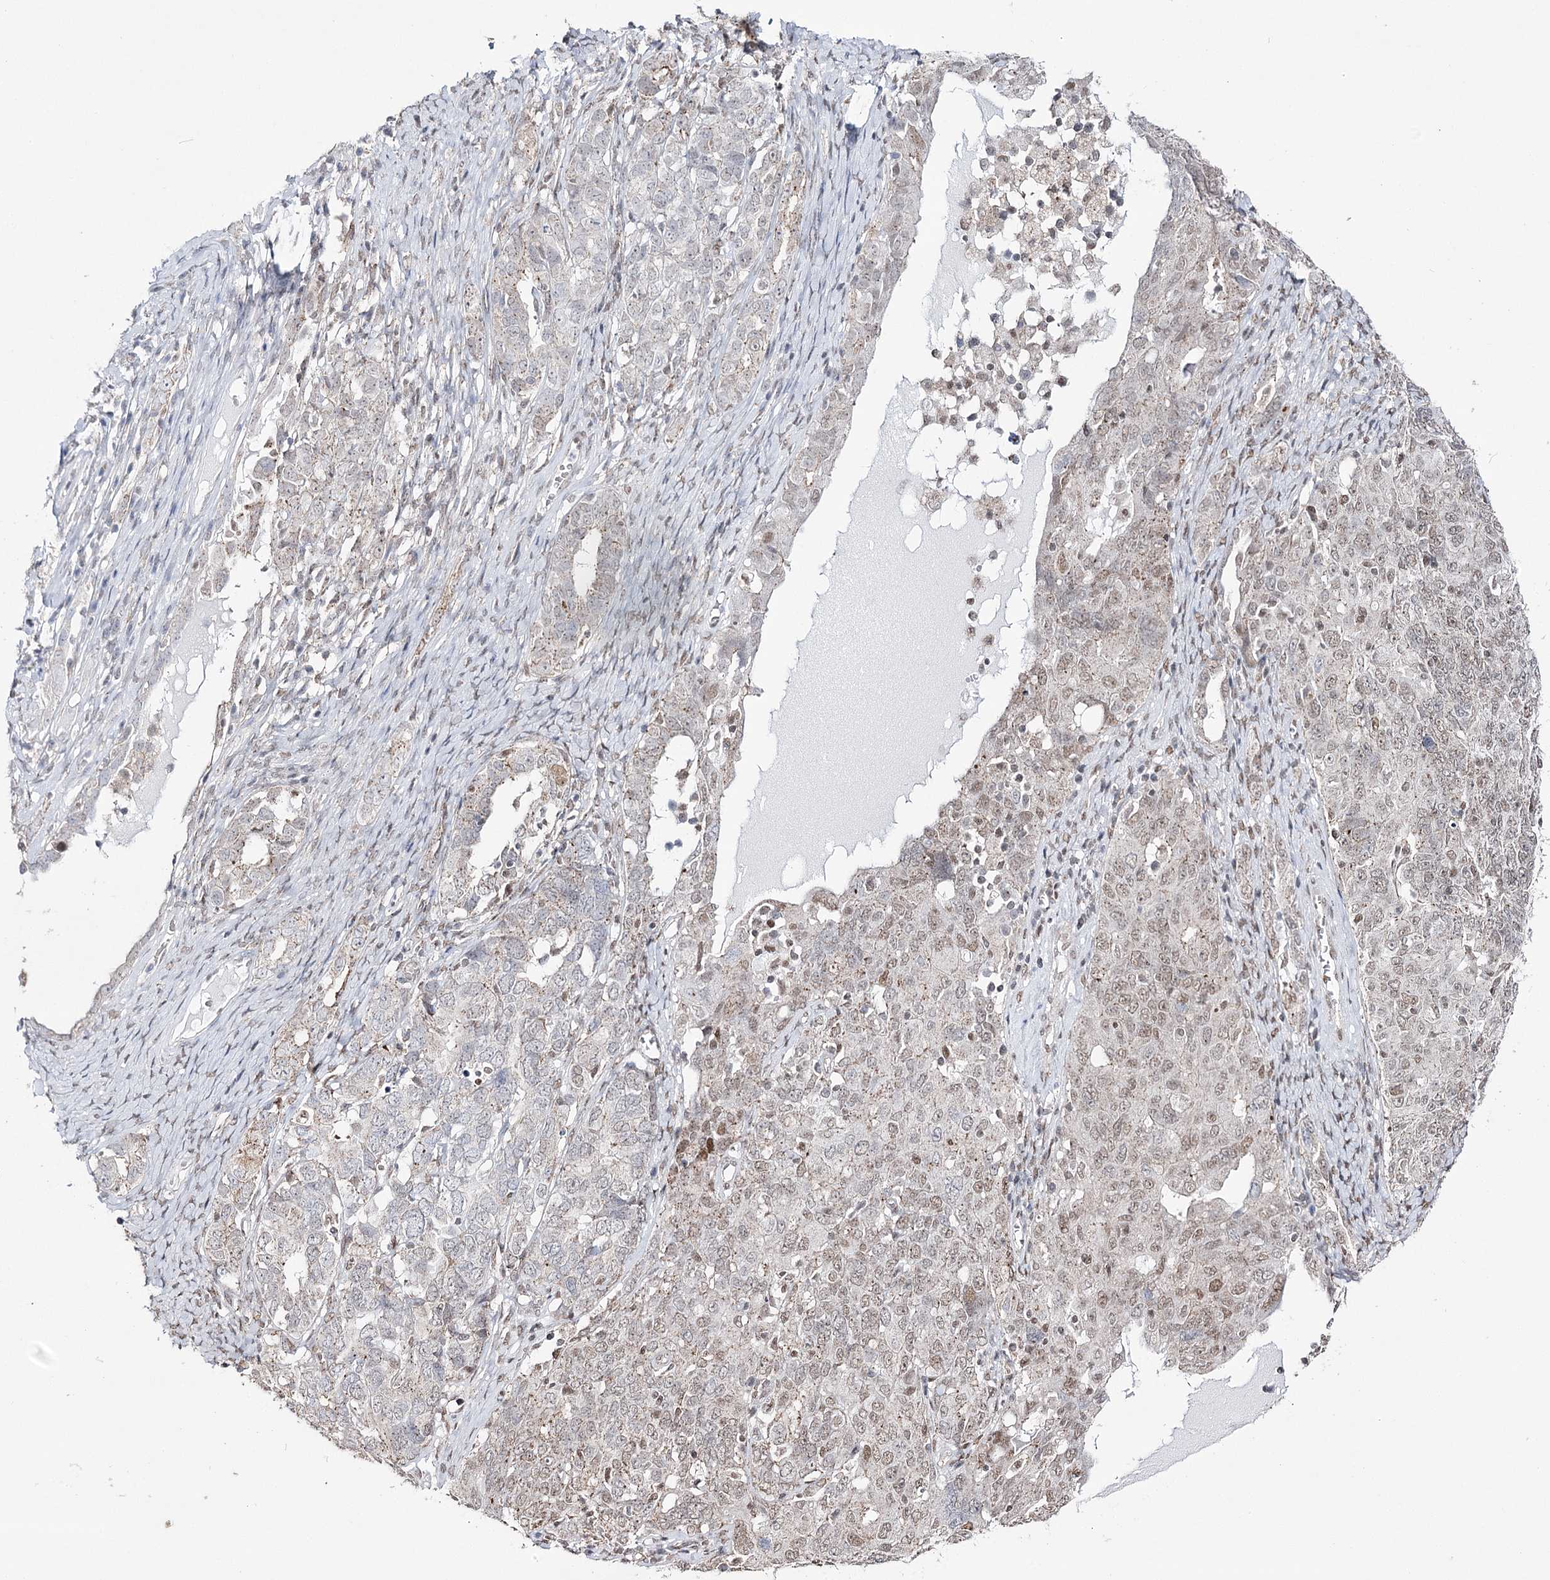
{"staining": {"intensity": "weak", "quantity": "25%-75%", "location": "nuclear"}, "tissue": "ovarian cancer", "cell_type": "Tumor cells", "image_type": "cancer", "snomed": [{"axis": "morphology", "description": "Carcinoma, endometroid"}, {"axis": "topography", "description": "Ovary"}], "caption": "The immunohistochemical stain shows weak nuclear staining in tumor cells of ovarian endometroid carcinoma tissue.", "gene": "VGLL4", "patient": {"sex": "female", "age": 62}}